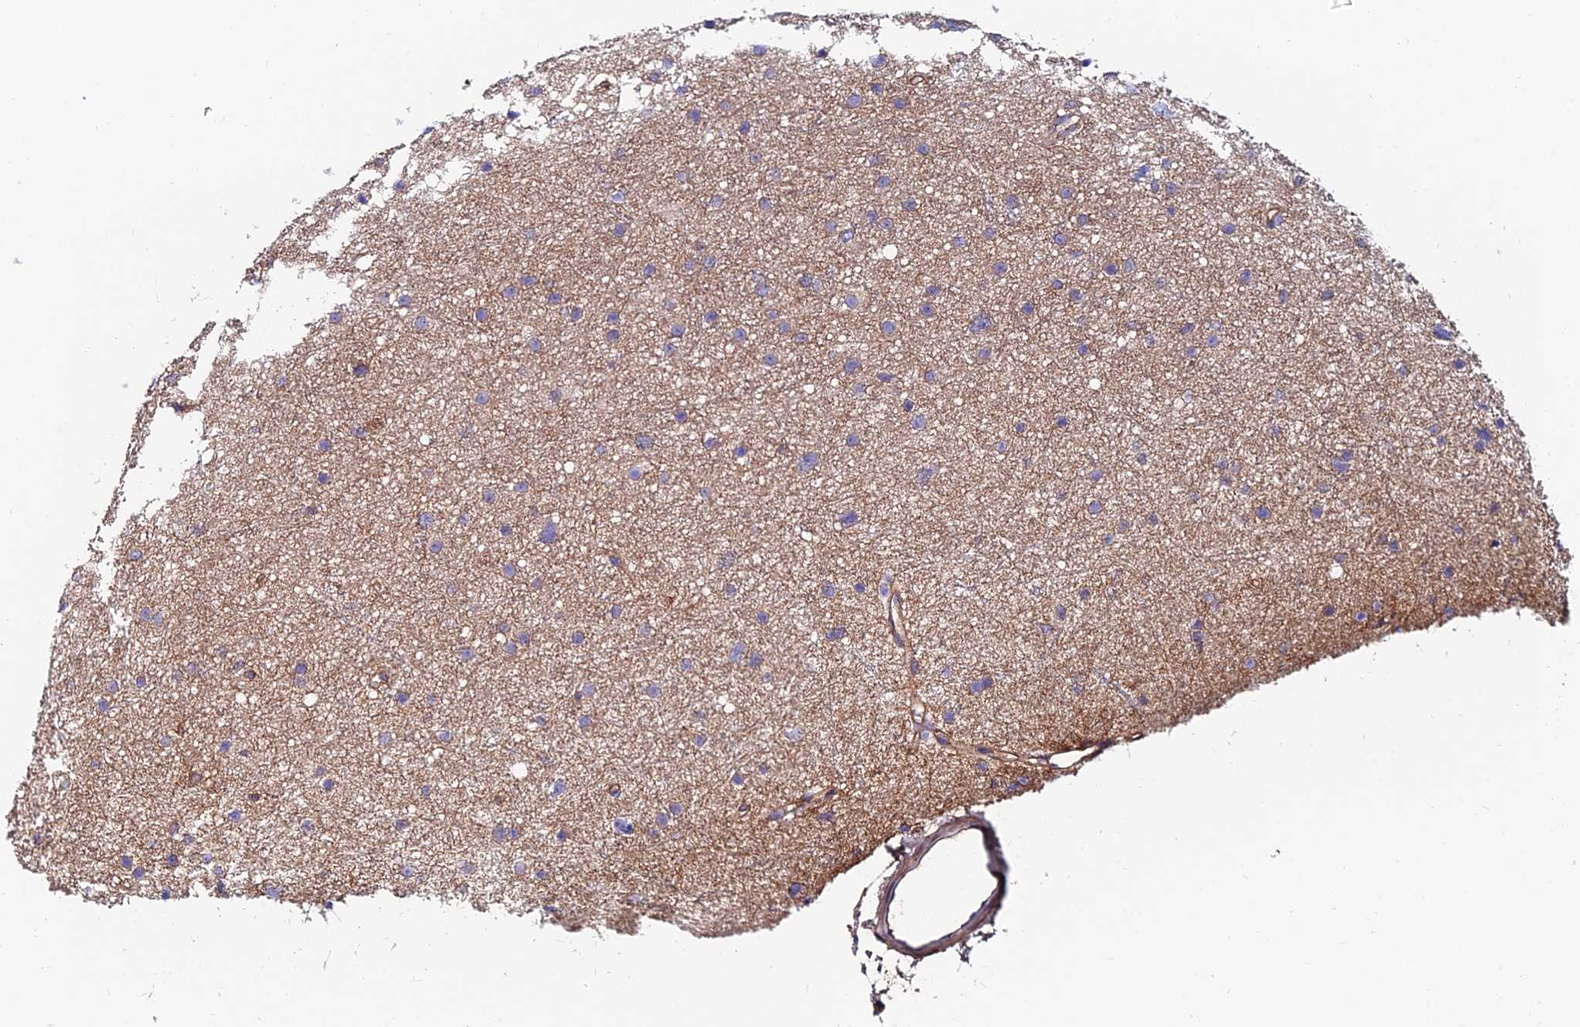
{"staining": {"intensity": "negative", "quantity": "none", "location": "none"}, "tissue": "glioma", "cell_type": "Tumor cells", "image_type": "cancer", "snomed": [{"axis": "morphology", "description": "Glioma, malignant, Low grade"}, {"axis": "topography", "description": "Cerebral cortex"}], "caption": "This is an IHC photomicrograph of human malignant glioma (low-grade). There is no expression in tumor cells.", "gene": "ADGRF3", "patient": {"sex": "female", "age": 39}}